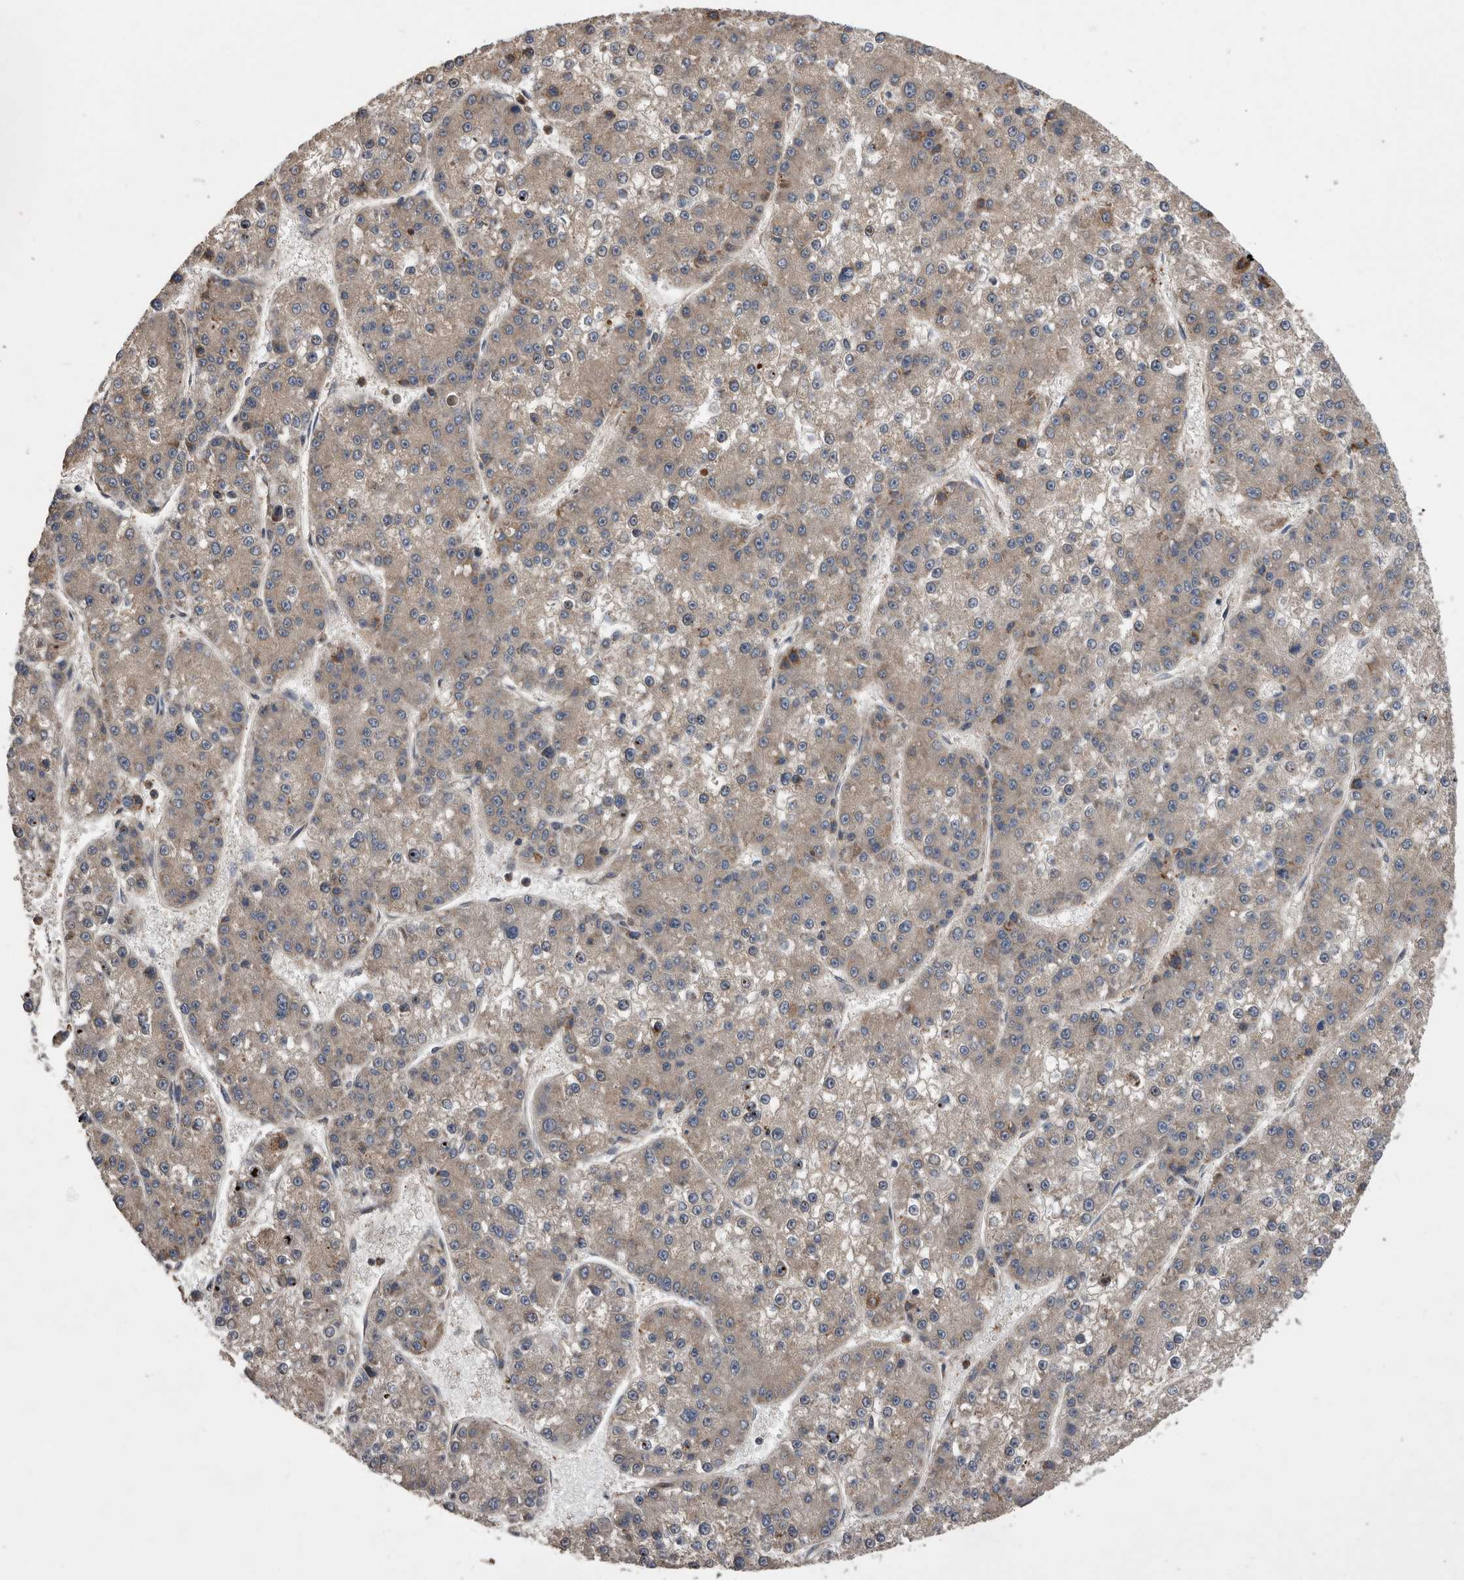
{"staining": {"intensity": "weak", "quantity": "25%-75%", "location": "cytoplasmic/membranous"}, "tissue": "liver cancer", "cell_type": "Tumor cells", "image_type": "cancer", "snomed": [{"axis": "morphology", "description": "Carcinoma, Hepatocellular, NOS"}, {"axis": "topography", "description": "Liver"}], "caption": "Protein staining of liver cancer tissue shows weak cytoplasmic/membranous positivity in approximately 25%-75% of tumor cells.", "gene": "SERINC2", "patient": {"sex": "female", "age": 73}}